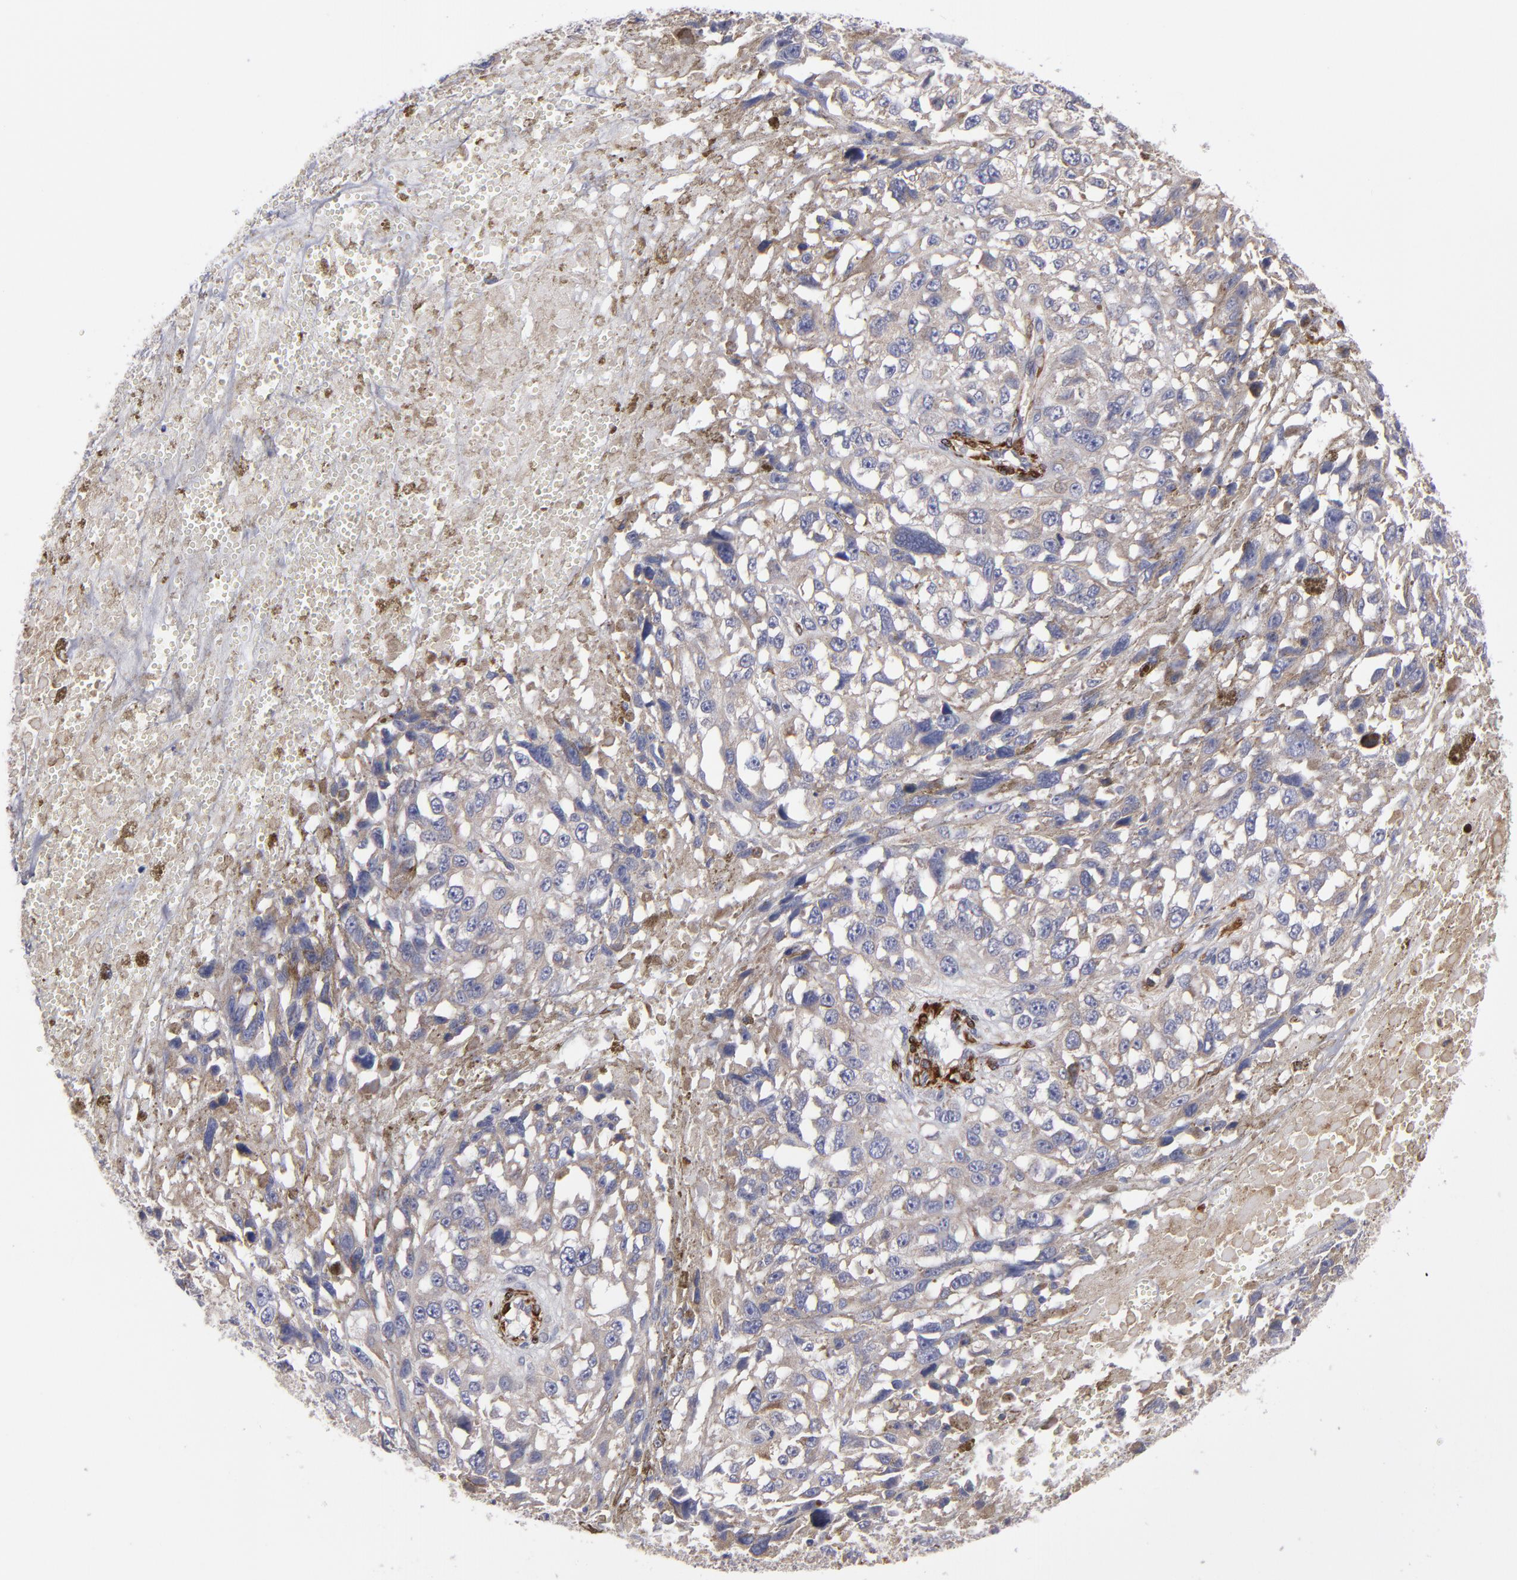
{"staining": {"intensity": "weak", "quantity": ">75%", "location": "cytoplasmic/membranous"}, "tissue": "melanoma", "cell_type": "Tumor cells", "image_type": "cancer", "snomed": [{"axis": "morphology", "description": "Malignant melanoma, Metastatic site"}, {"axis": "topography", "description": "Lymph node"}], "caption": "Tumor cells exhibit weak cytoplasmic/membranous positivity in about >75% of cells in melanoma. (IHC, brightfield microscopy, high magnification).", "gene": "SLMAP", "patient": {"sex": "male", "age": 59}}